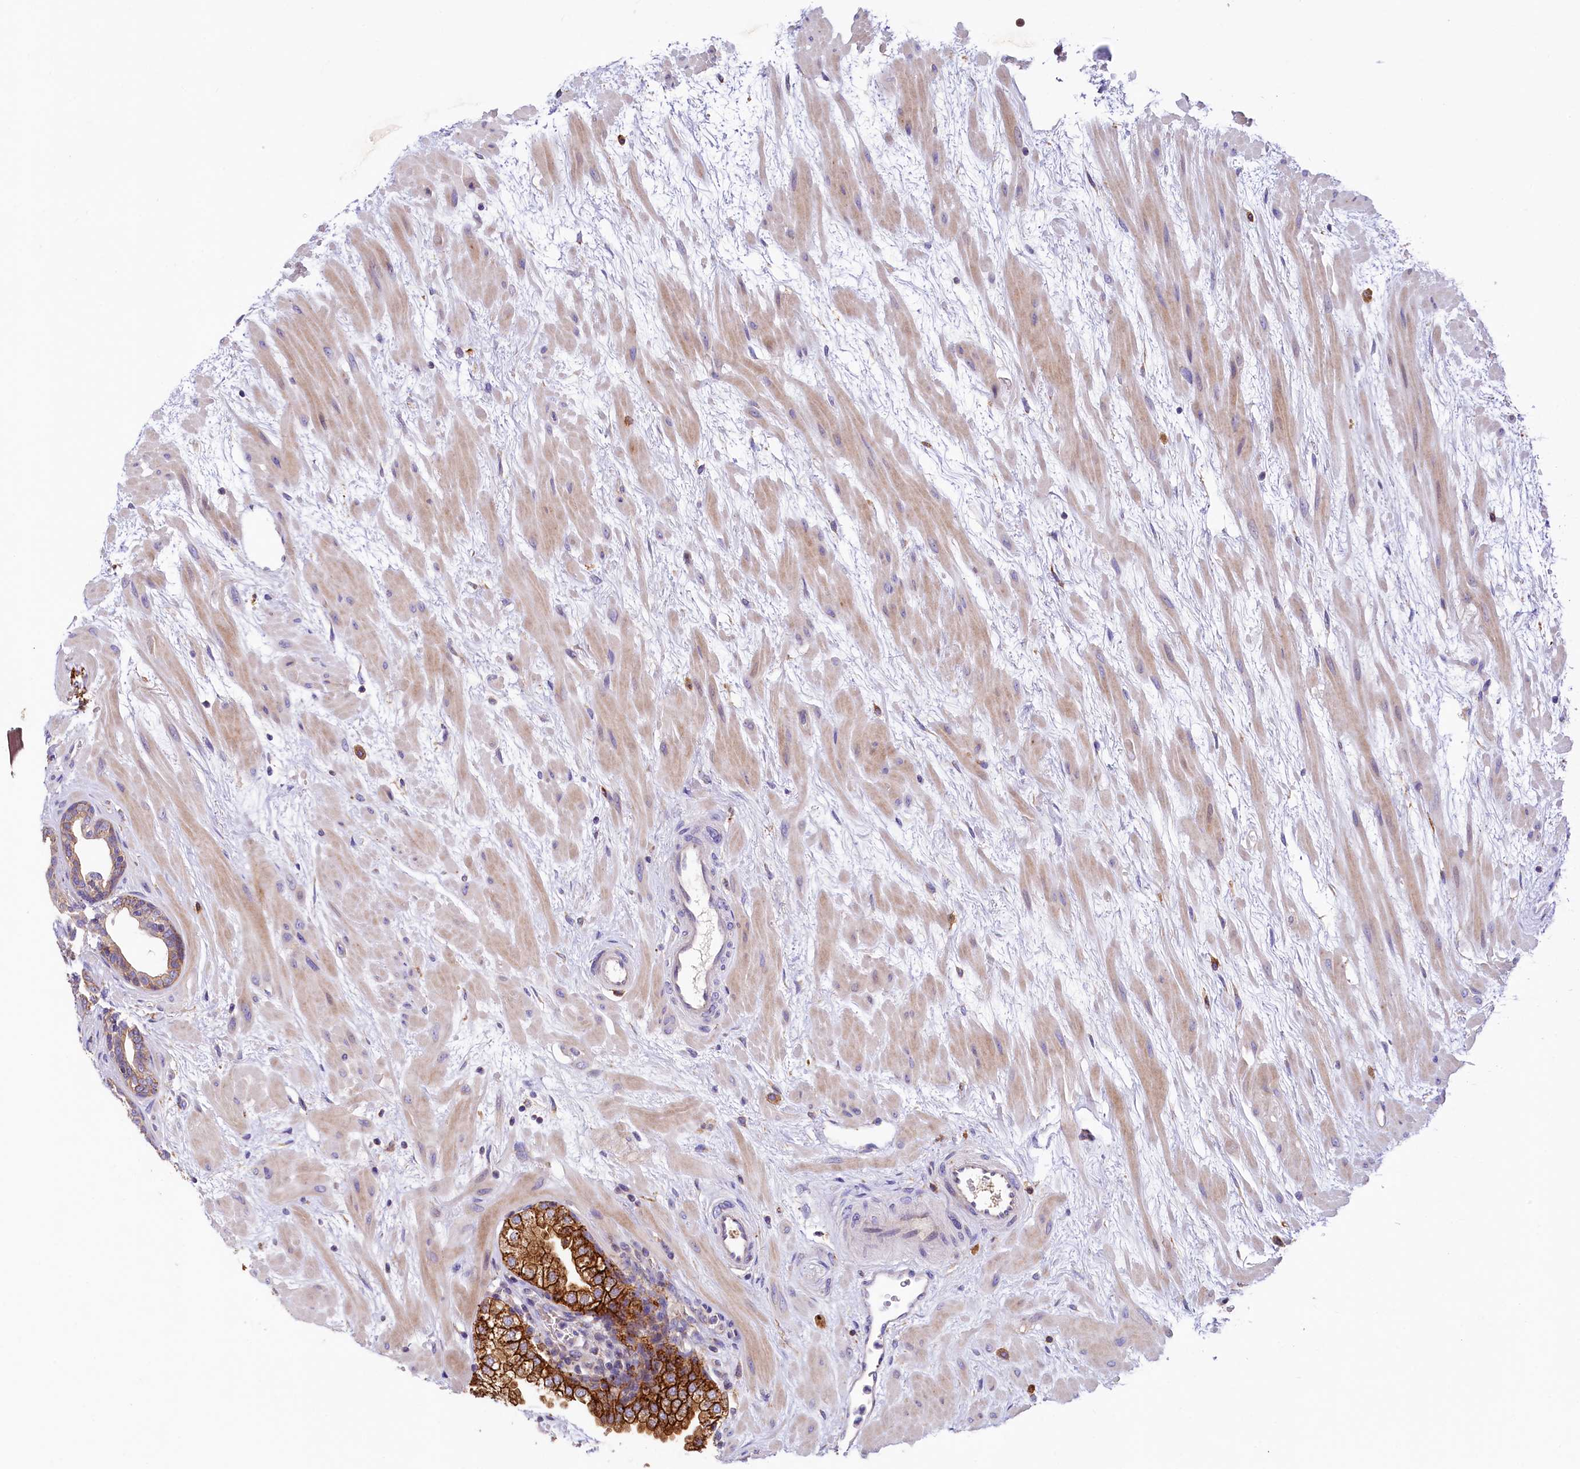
{"staining": {"intensity": "strong", "quantity": ">75%", "location": "cytoplasmic/membranous"}, "tissue": "prostate", "cell_type": "Glandular cells", "image_type": "normal", "snomed": [{"axis": "morphology", "description": "Normal tissue, NOS"}, {"axis": "topography", "description": "Prostate"}], "caption": "An image of prostate stained for a protein demonstrates strong cytoplasmic/membranous brown staining in glandular cells. (IHC, brightfield microscopy, high magnification).", "gene": "HPS6", "patient": {"sex": "male", "age": 48}}